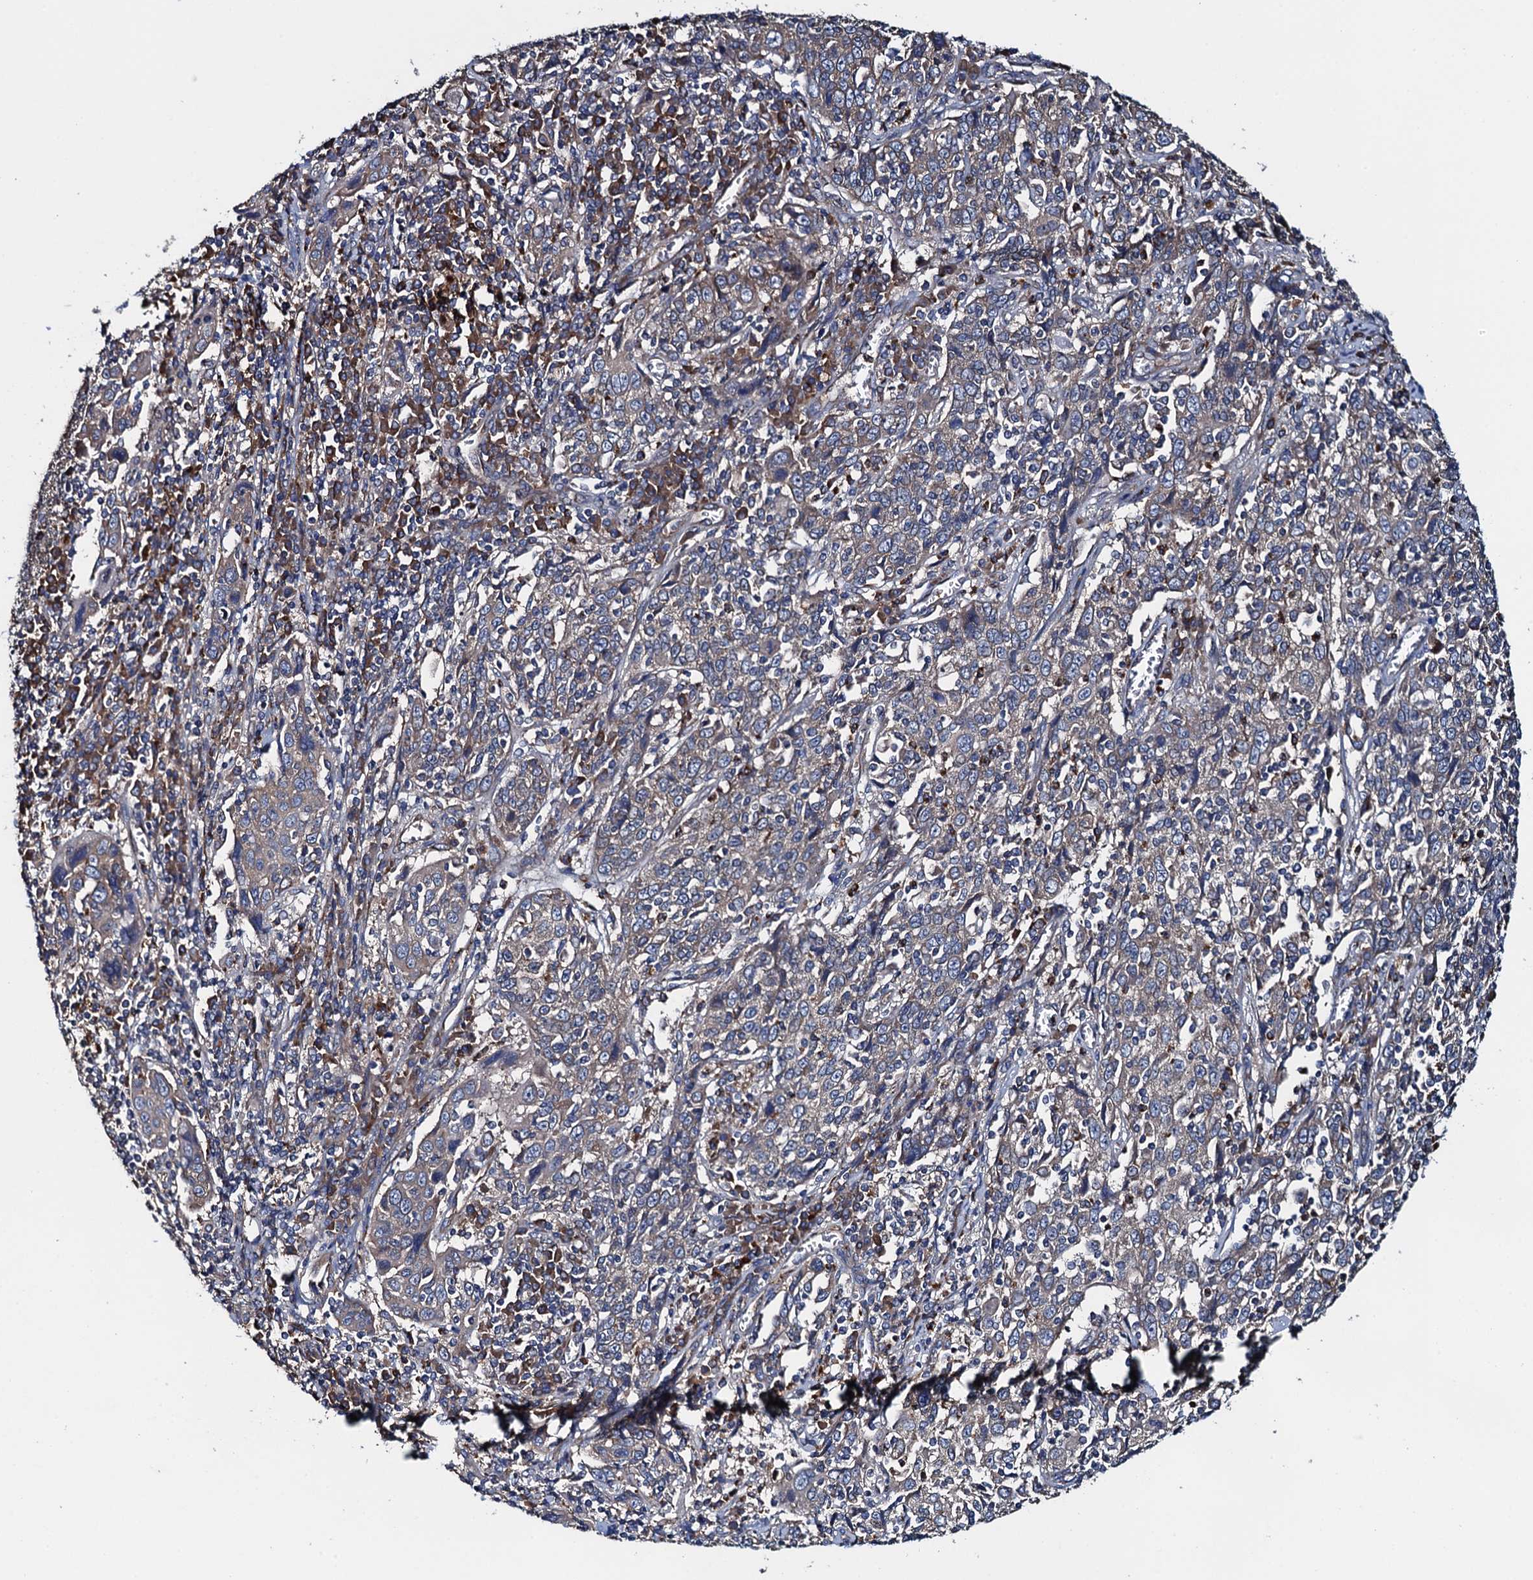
{"staining": {"intensity": "weak", "quantity": "25%-75%", "location": "cytoplasmic/membranous"}, "tissue": "cervical cancer", "cell_type": "Tumor cells", "image_type": "cancer", "snomed": [{"axis": "morphology", "description": "Squamous cell carcinoma, NOS"}, {"axis": "topography", "description": "Cervix"}], "caption": "Brown immunohistochemical staining in cervical cancer reveals weak cytoplasmic/membranous staining in approximately 25%-75% of tumor cells.", "gene": "ADCY9", "patient": {"sex": "female", "age": 46}}